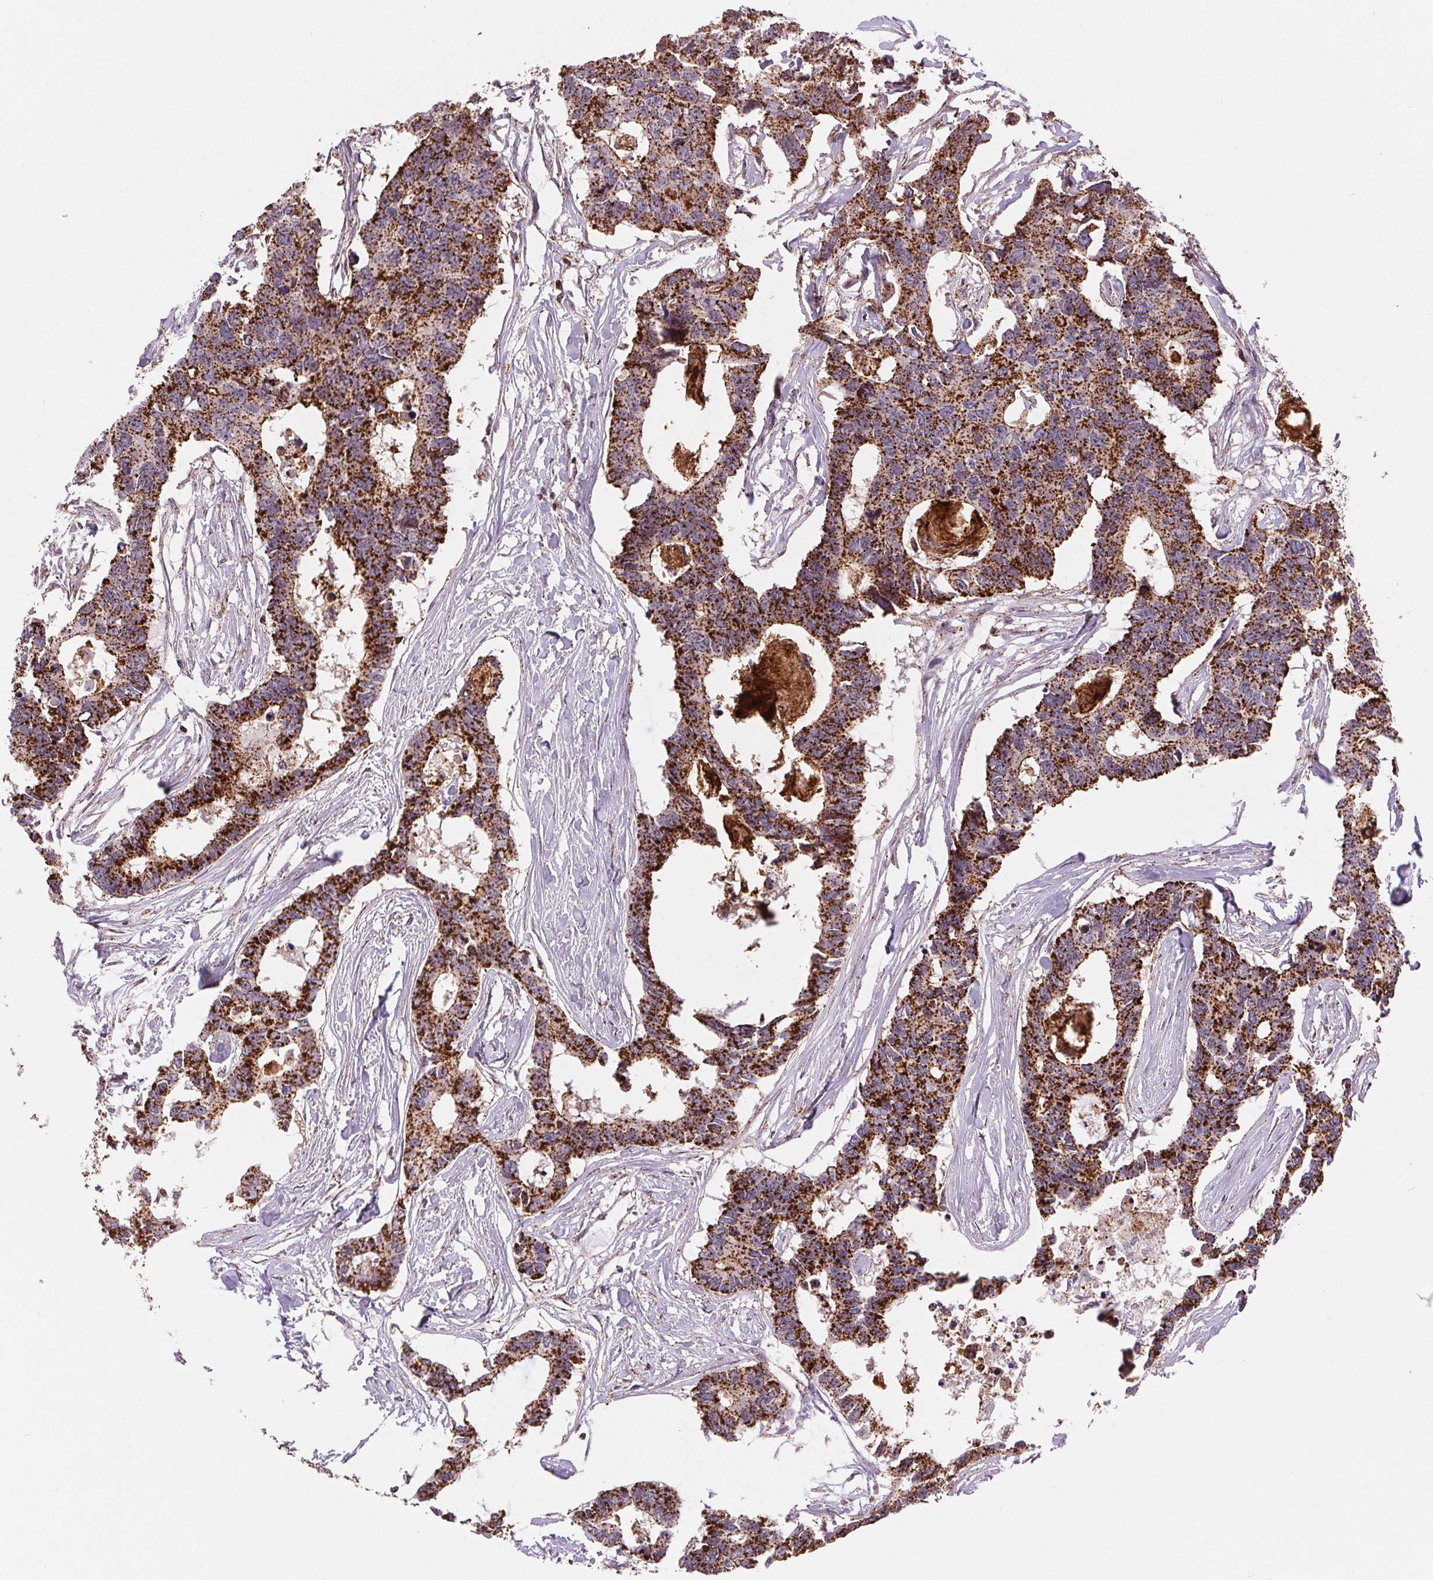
{"staining": {"intensity": "strong", "quantity": ">75%", "location": "cytoplasmic/membranous"}, "tissue": "colorectal cancer", "cell_type": "Tumor cells", "image_type": "cancer", "snomed": [{"axis": "morphology", "description": "Adenocarcinoma, NOS"}, {"axis": "topography", "description": "Rectum"}], "caption": "An image of colorectal cancer (adenocarcinoma) stained for a protein reveals strong cytoplasmic/membranous brown staining in tumor cells.", "gene": "CHMP4B", "patient": {"sex": "male", "age": 57}}